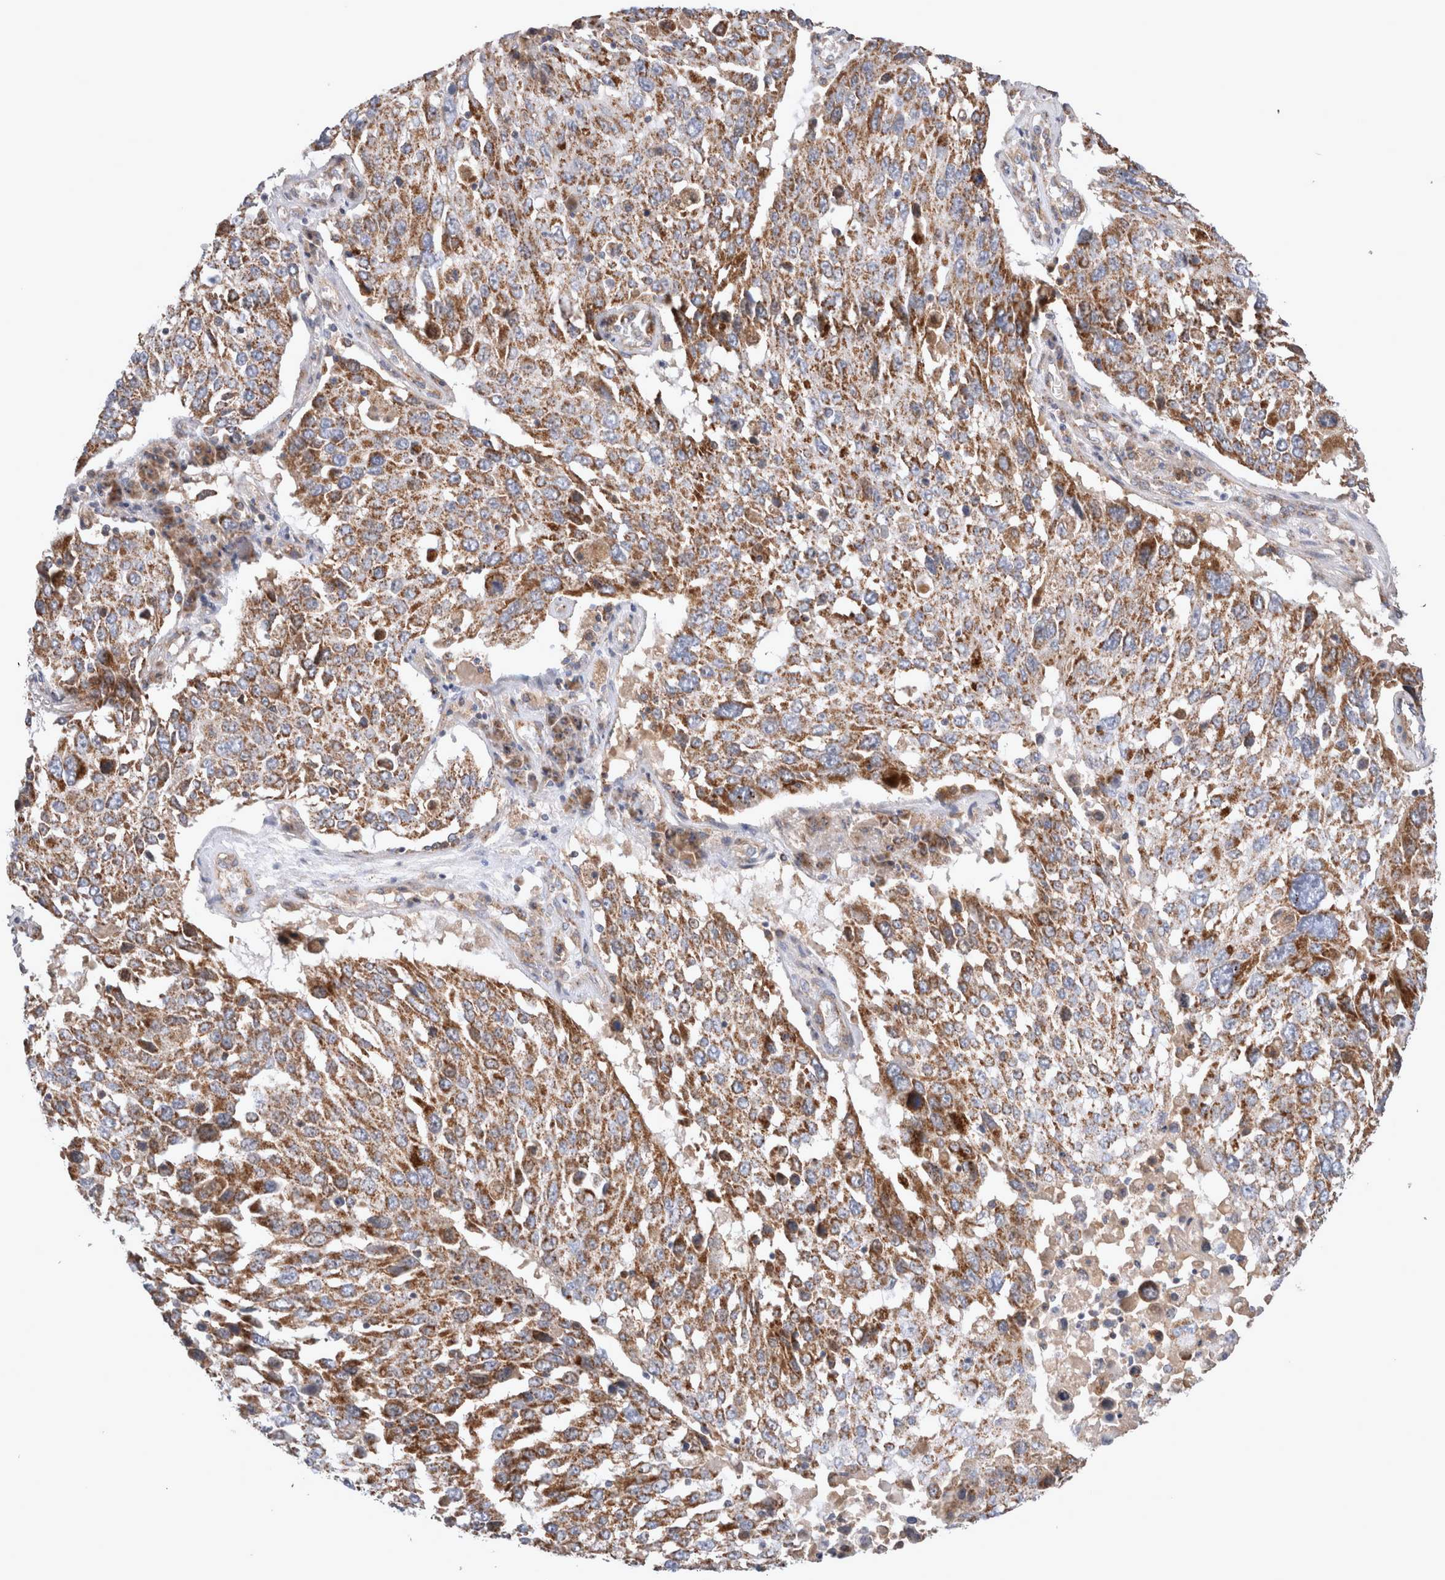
{"staining": {"intensity": "moderate", "quantity": ">75%", "location": "cytoplasmic/membranous"}, "tissue": "lung cancer", "cell_type": "Tumor cells", "image_type": "cancer", "snomed": [{"axis": "morphology", "description": "Squamous cell carcinoma, NOS"}, {"axis": "topography", "description": "Lung"}], "caption": "Immunohistochemistry of human lung cancer shows medium levels of moderate cytoplasmic/membranous positivity in about >75% of tumor cells.", "gene": "MRPS28", "patient": {"sex": "male", "age": 65}}